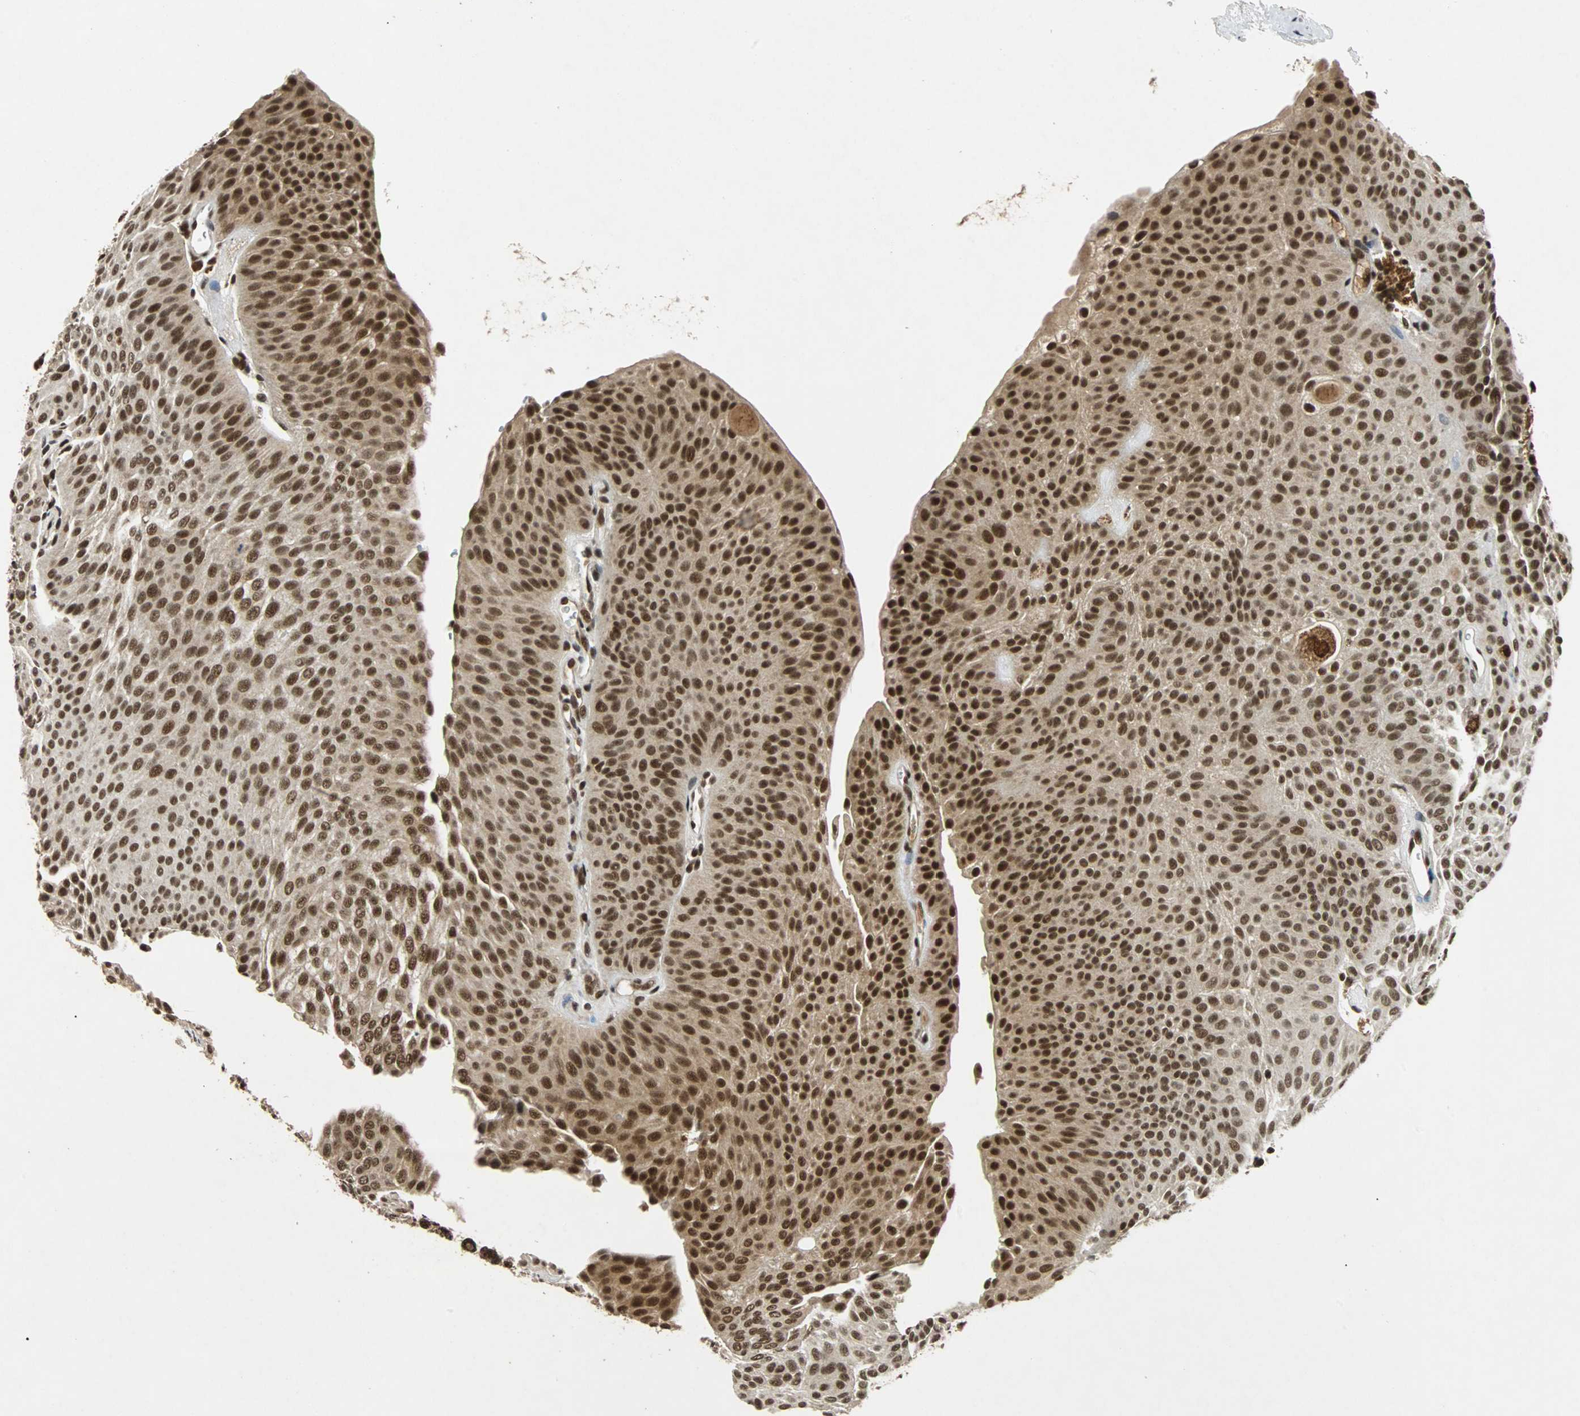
{"staining": {"intensity": "strong", "quantity": ">75%", "location": "cytoplasmic/membranous,nuclear"}, "tissue": "urothelial cancer", "cell_type": "Tumor cells", "image_type": "cancer", "snomed": [{"axis": "morphology", "description": "Urothelial carcinoma, Low grade"}, {"axis": "topography", "description": "Urinary bladder"}], "caption": "The photomicrograph reveals staining of urothelial cancer, revealing strong cytoplasmic/membranous and nuclear protein expression (brown color) within tumor cells. (DAB = brown stain, brightfield microscopy at high magnification).", "gene": "TAF5", "patient": {"sex": "female", "age": 60}}